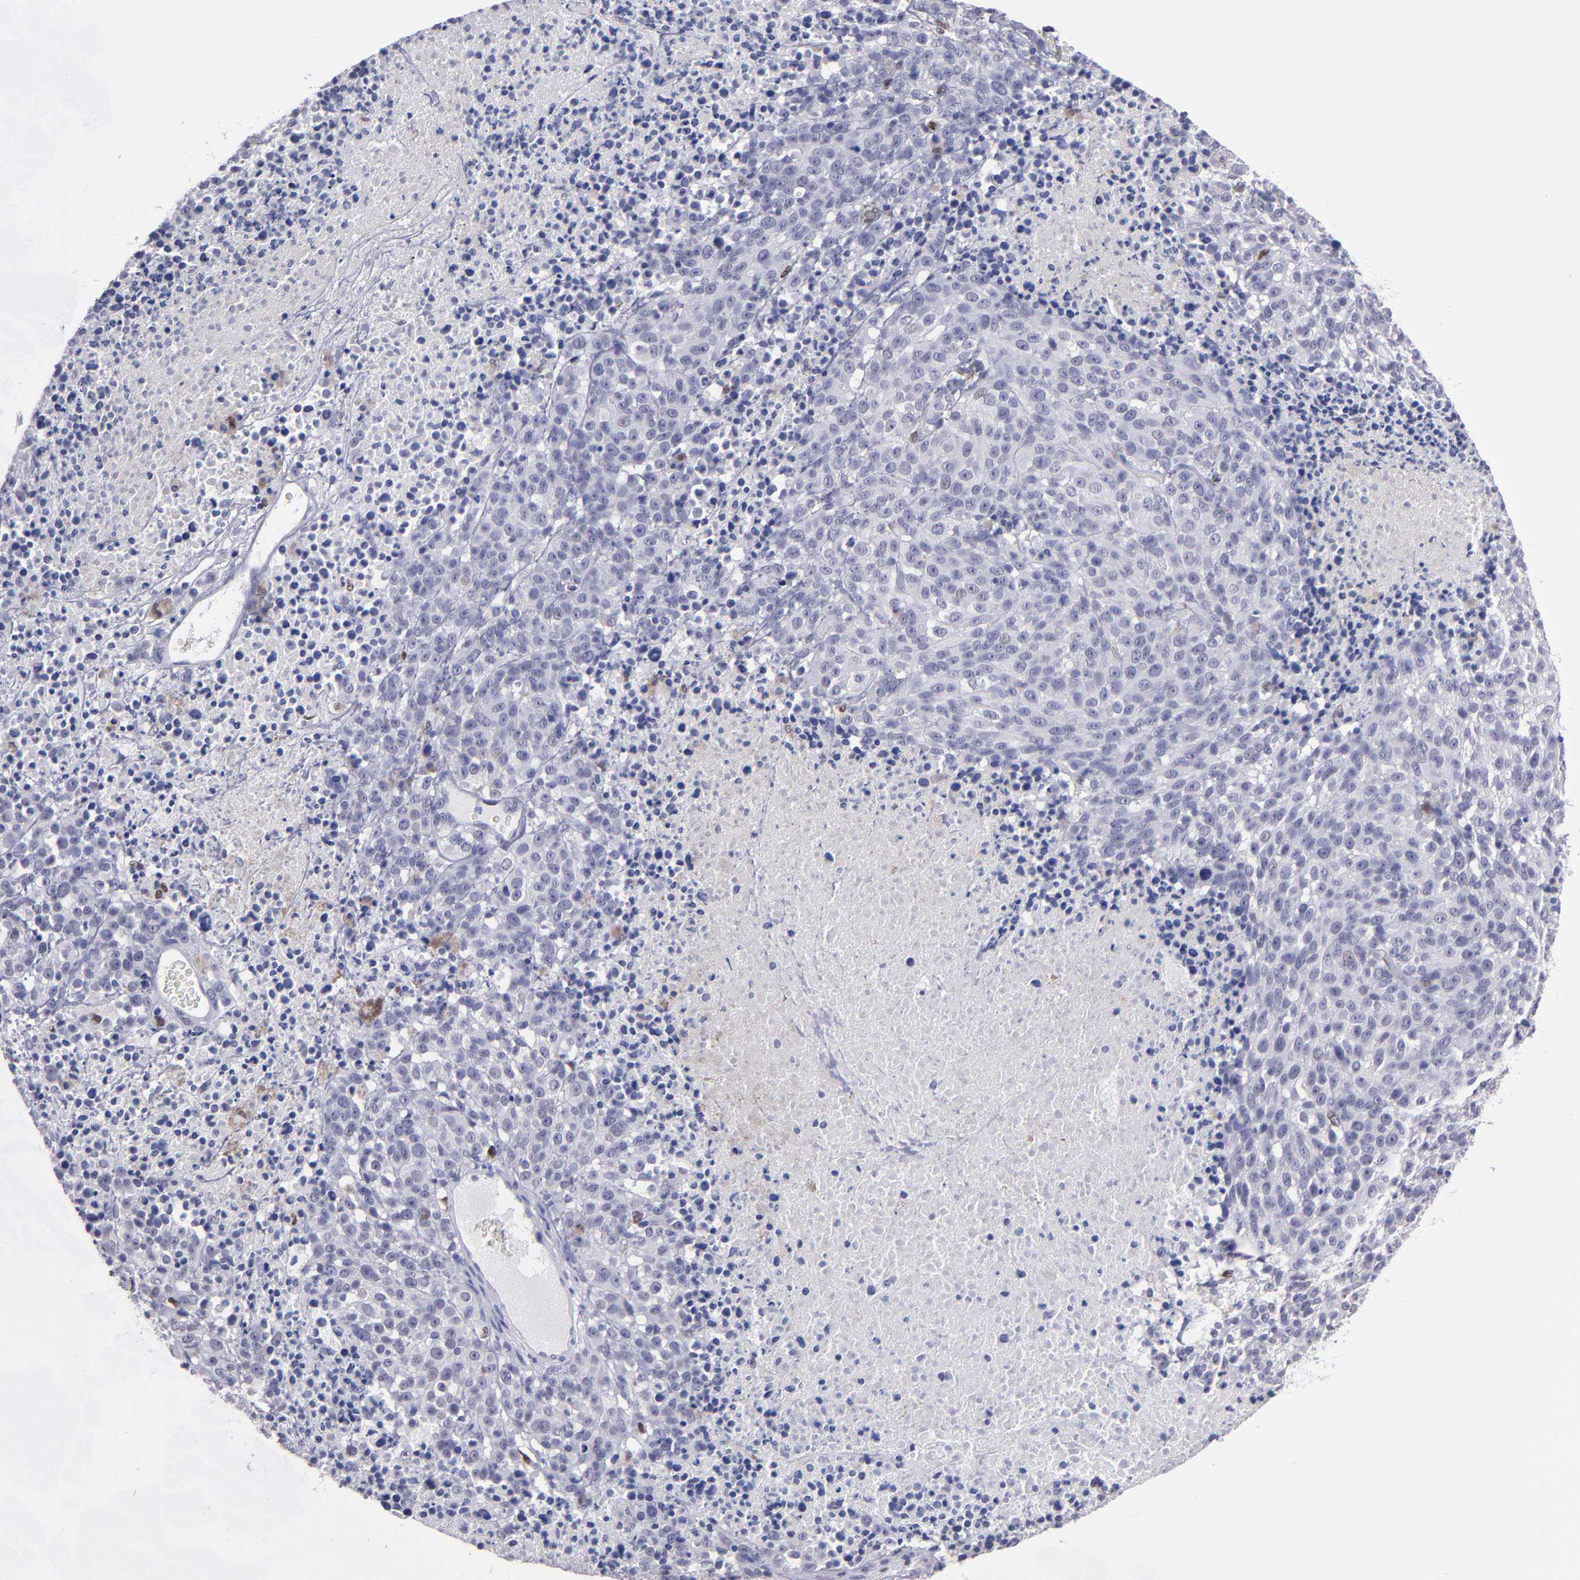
{"staining": {"intensity": "negative", "quantity": "none", "location": "none"}, "tissue": "melanoma", "cell_type": "Tumor cells", "image_type": "cancer", "snomed": [{"axis": "morphology", "description": "Malignant melanoma, Metastatic site"}, {"axis": "topography", "description": "Cerebral cortex"}], "caption": "This is an immunohistochemistry photomicrograph of malignant melanoma (metastatic site). There is no expression in tumor cells.", "gene": "IRF8", "patient": {"sex": "female", "age": 52}}